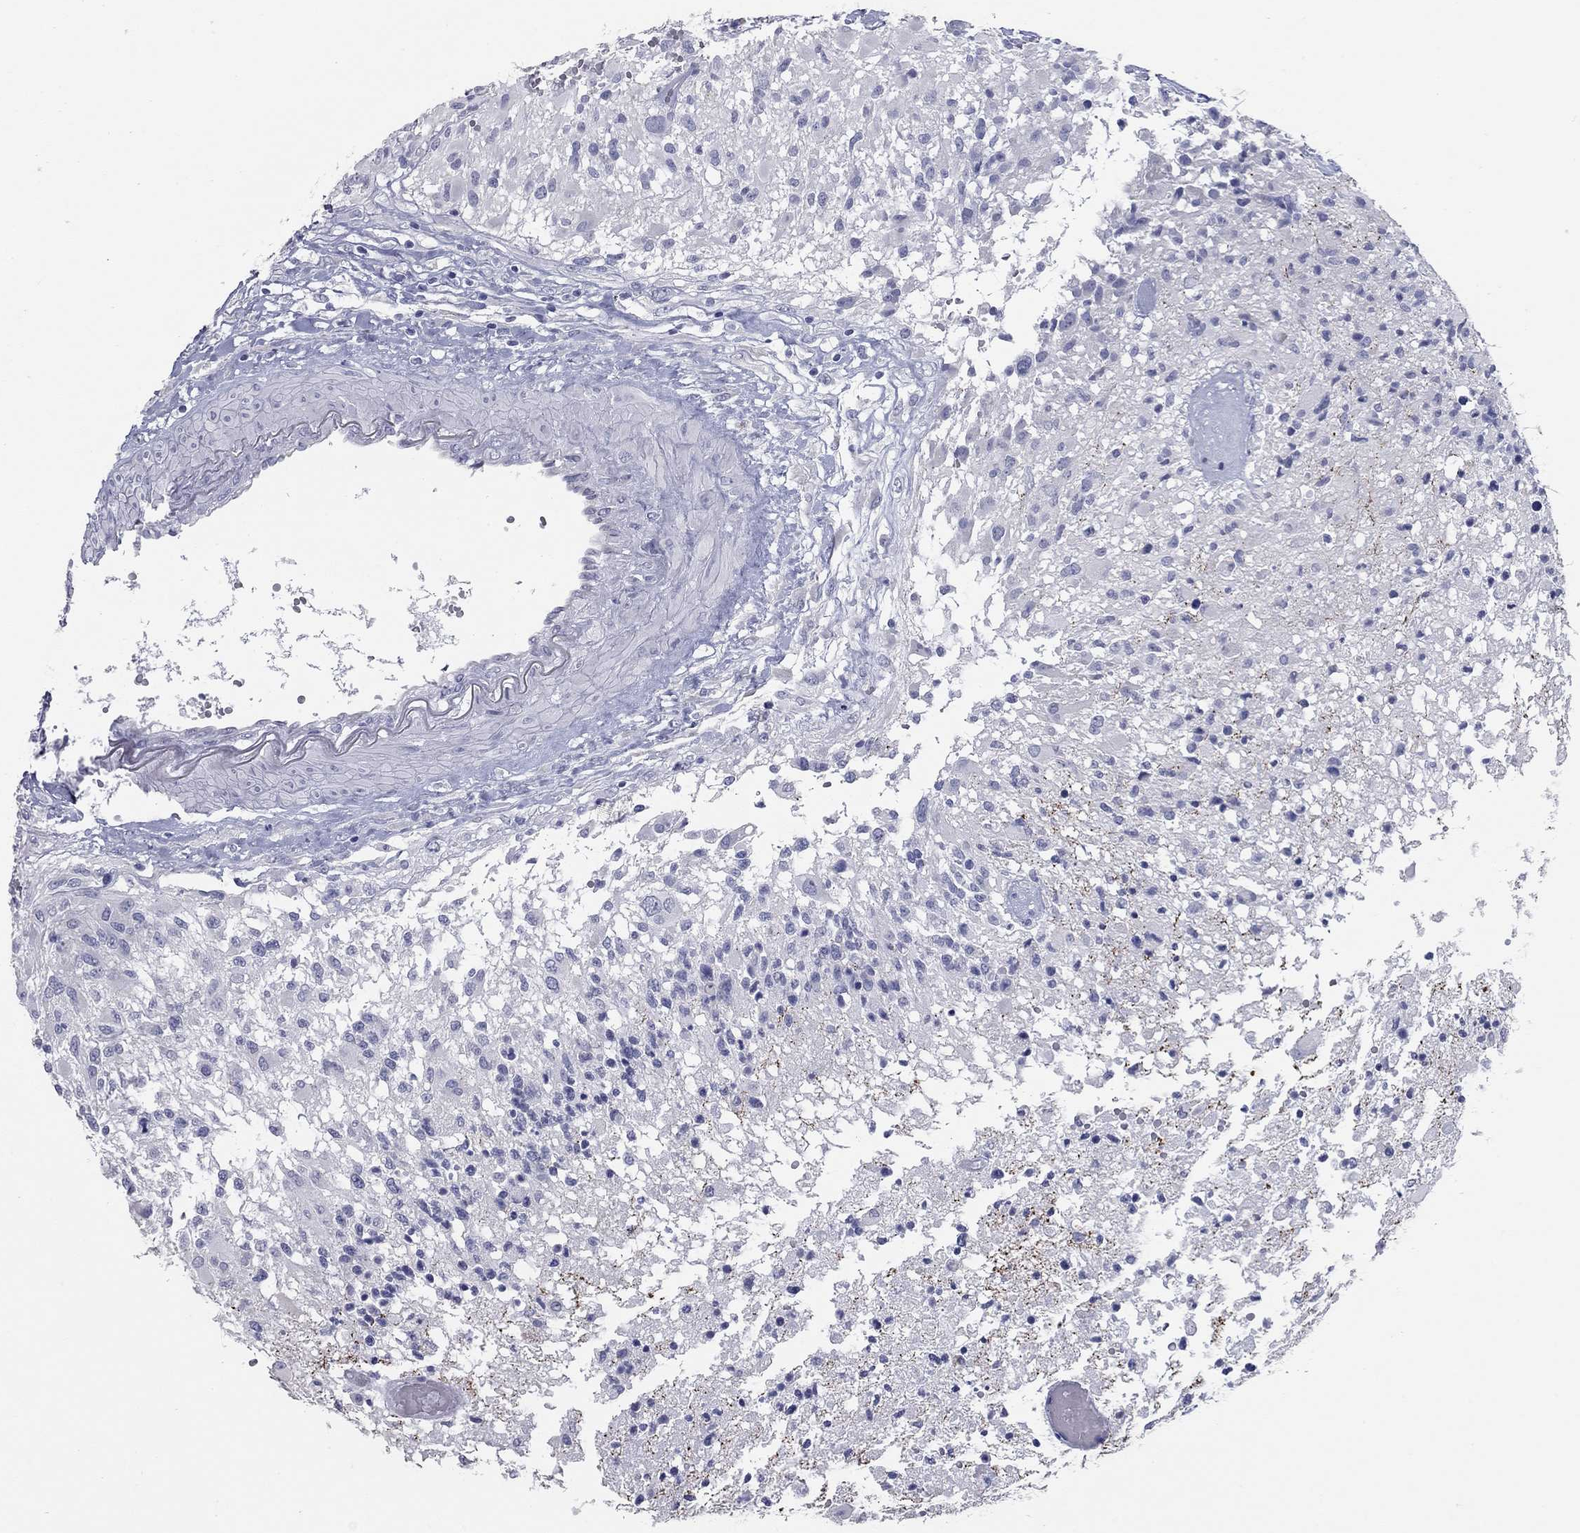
{"staining": {"intensity": "negative", "quantity": "none", "location": "none"}, "tissue": "glioma", "cell_type": "Tumor cells", "image_type": "cancer", "snomed": [{"axis": "morphology", "description": "Glioma, malignant, High grade"}, {"axis": "topography", "description": "Brain"}], "caption": "This image is of malignant glioma (high-grade) stained with immunohistochemistry to label a protein in brown with the nuclei are counter-stained blue. There is no positivity in tumor cells.", "gene": "TAC1", "patient": {"sex": "female", "age": 63}}